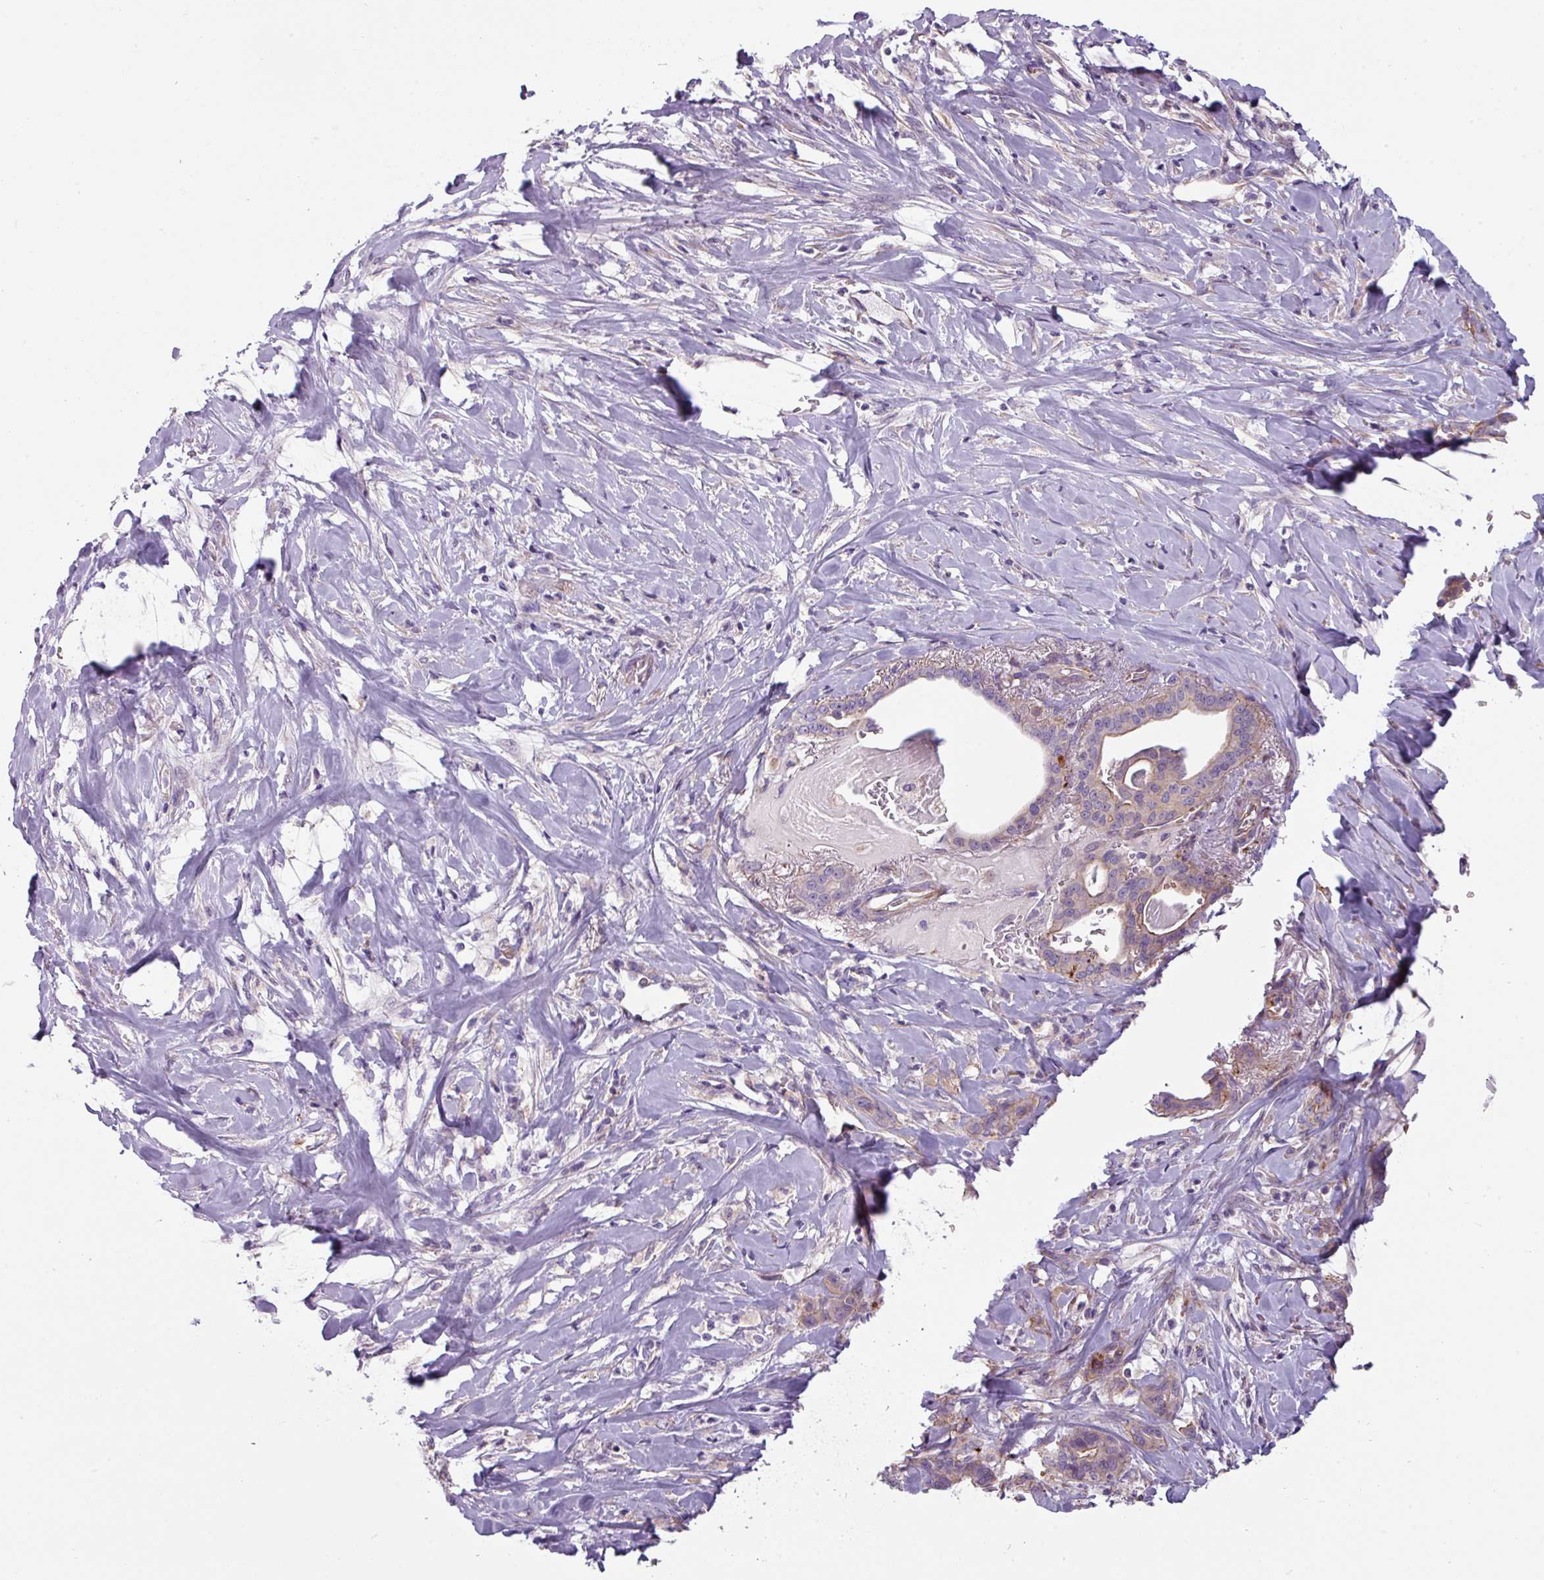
{"staining": {"intensity": "strong", "quantity": "25%-75%", "location": "cytoplasmic/membranous"}, "tissue": "pancreatic cancer", "cell_type": "Tumor cells", "image_type": "cancer", "snomed": [{"axis": "morphology", "description": "Adenocarcinoma, NOS"}, {"axis": "topography", "description": "Pancreas"}], "caption": "This is an image of immunohistochemistry staining of pancreatic cancer (adenocarcinoma), which shows strong positivity in the cytoplasmic/membranous of tumor cells.", "gene": "BUD23", "patient": {"sex": "male", "age": 63}}